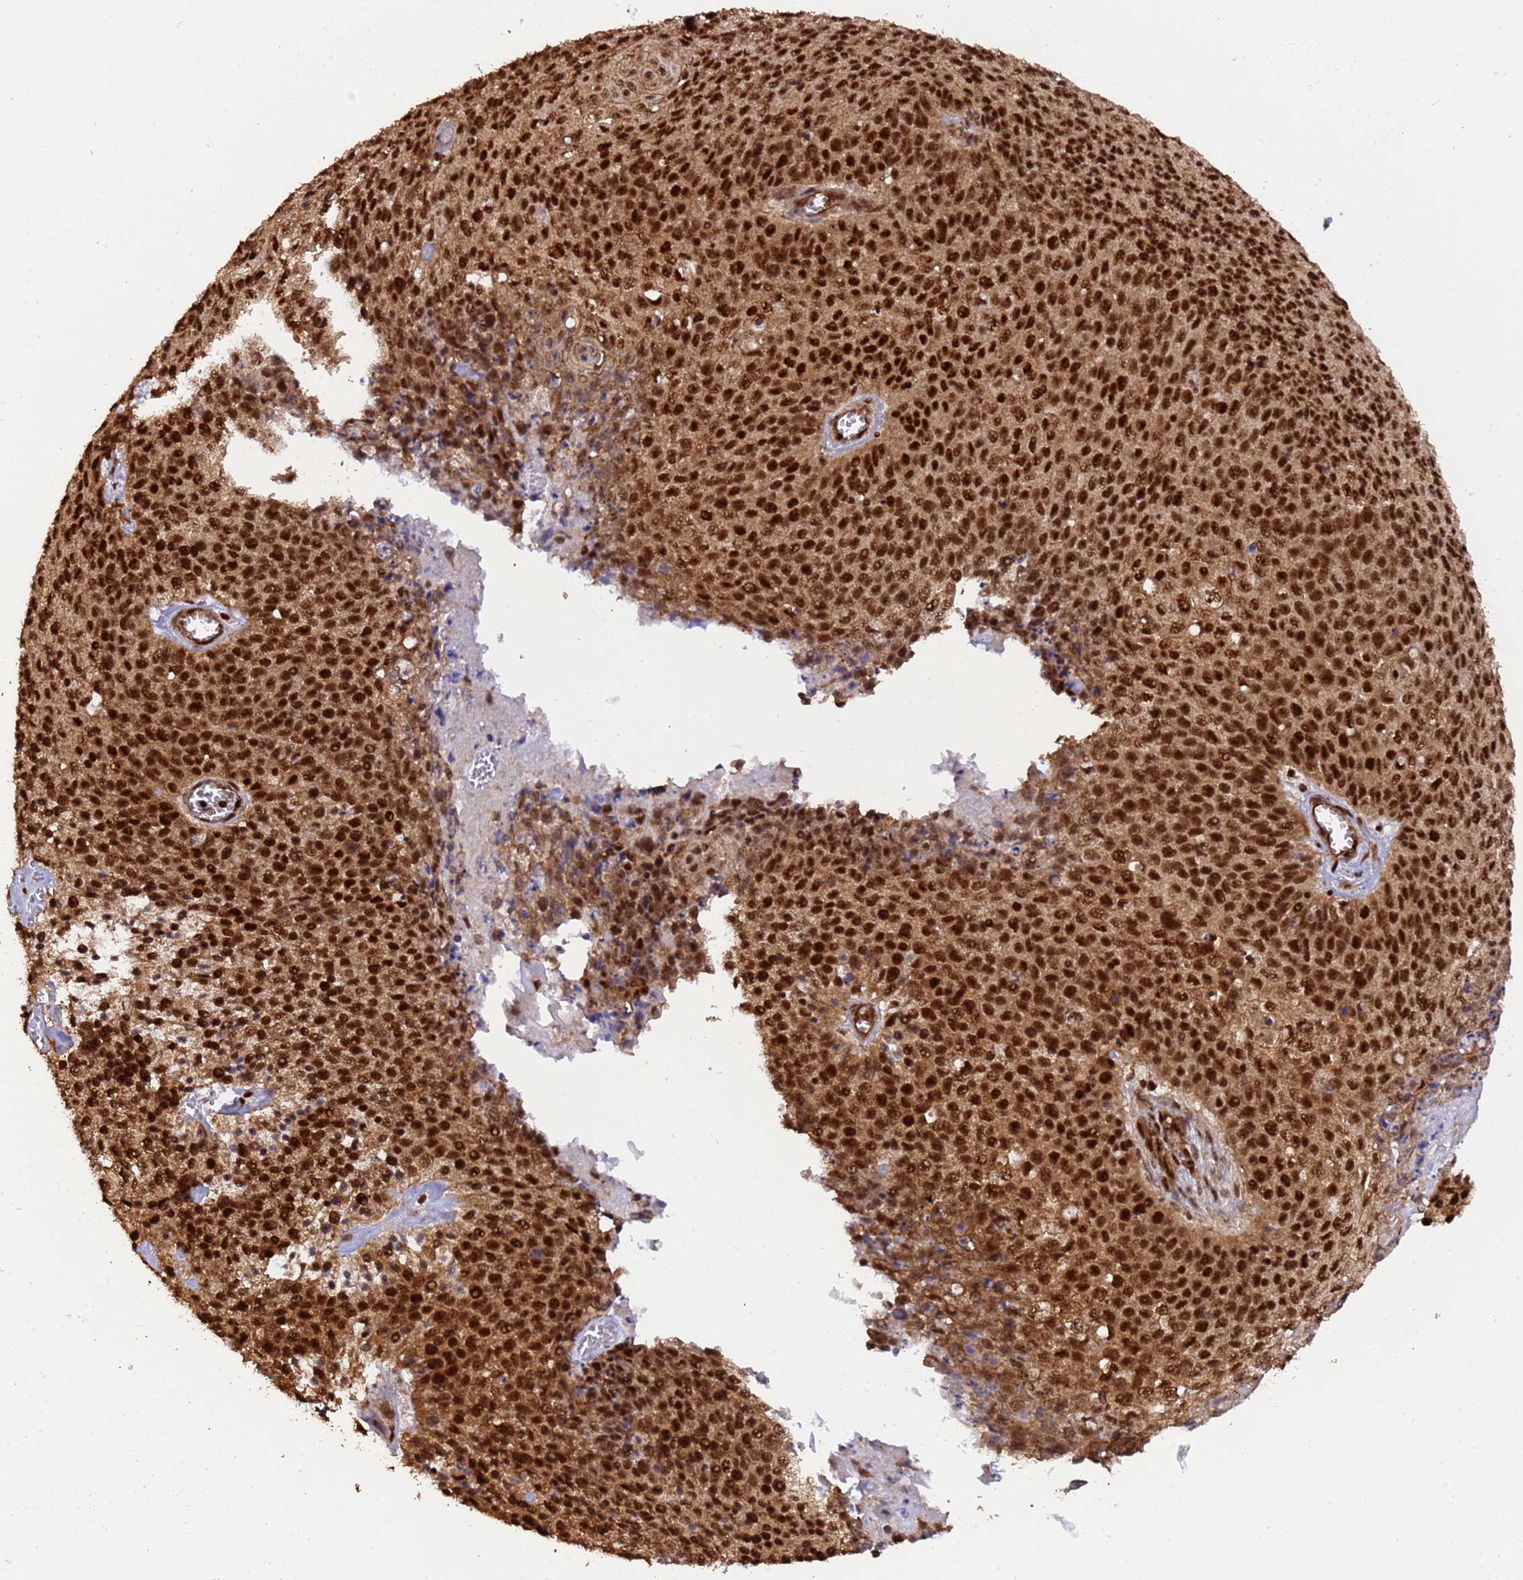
{"staining": {"intensity": "strong", "quantity": ">75%", "location": "cytoplasmic/membranous,nuclear"}, "tissue": "cervical cancer", "cell_type": "Tumor cells", "image_type": "cancer", "snomed": [{"axis": "morphology", "description": "Squamous cell carcinoma, NOS"}, {"axis": "topography", "description": "Cervix"}], "caption": "High-power microscopy captured an immunohistochemistry (IHC) histopathology image of squamous cell carcinoma (cervical), revealing strong cytoplasmic/membranous and nuclear positivity in approximately >75% of tumor cells.", "gene": "SYF2", "patient": {"sex": "female", "age": 39}}